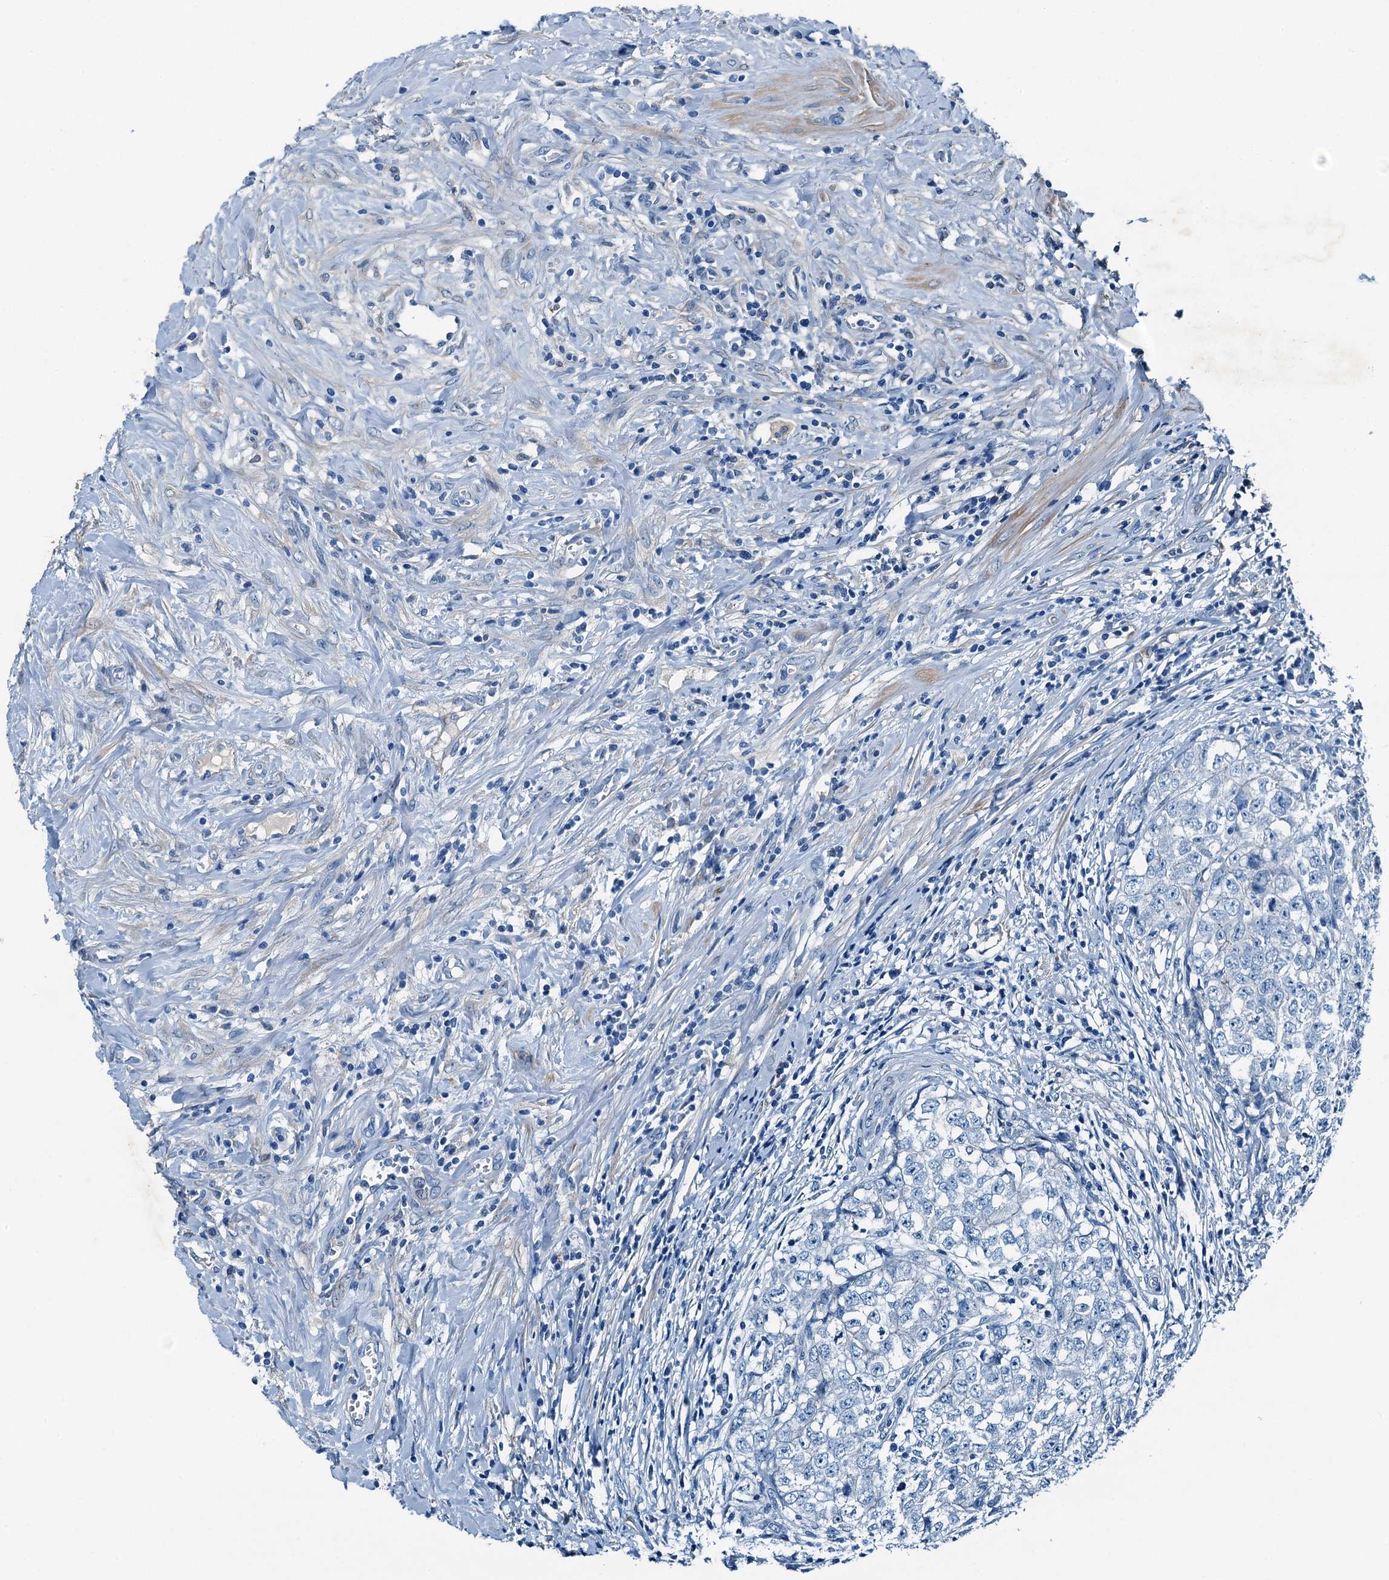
{"staining": {"intensity": "negative", "quantity": "none", "location": "none"}, "tissue": "testis cancer", "cell_type": "Tumor cells", "image_type": "cancer", "snomed": [{"axis": "morphology", "description": "Seminoma, NOS"}, {"axis": "morphology", "description": "Carcinoma, Embryonal, NOS"}, {"axis": "topography", "description": "Testis"}], "caption": "This is a photomicrograph of IHC staining of testis cancer, which shows no expression in tumor cells.", "gene": "RAB3IL1", "patient": {"sex": "male", "age": 43}}